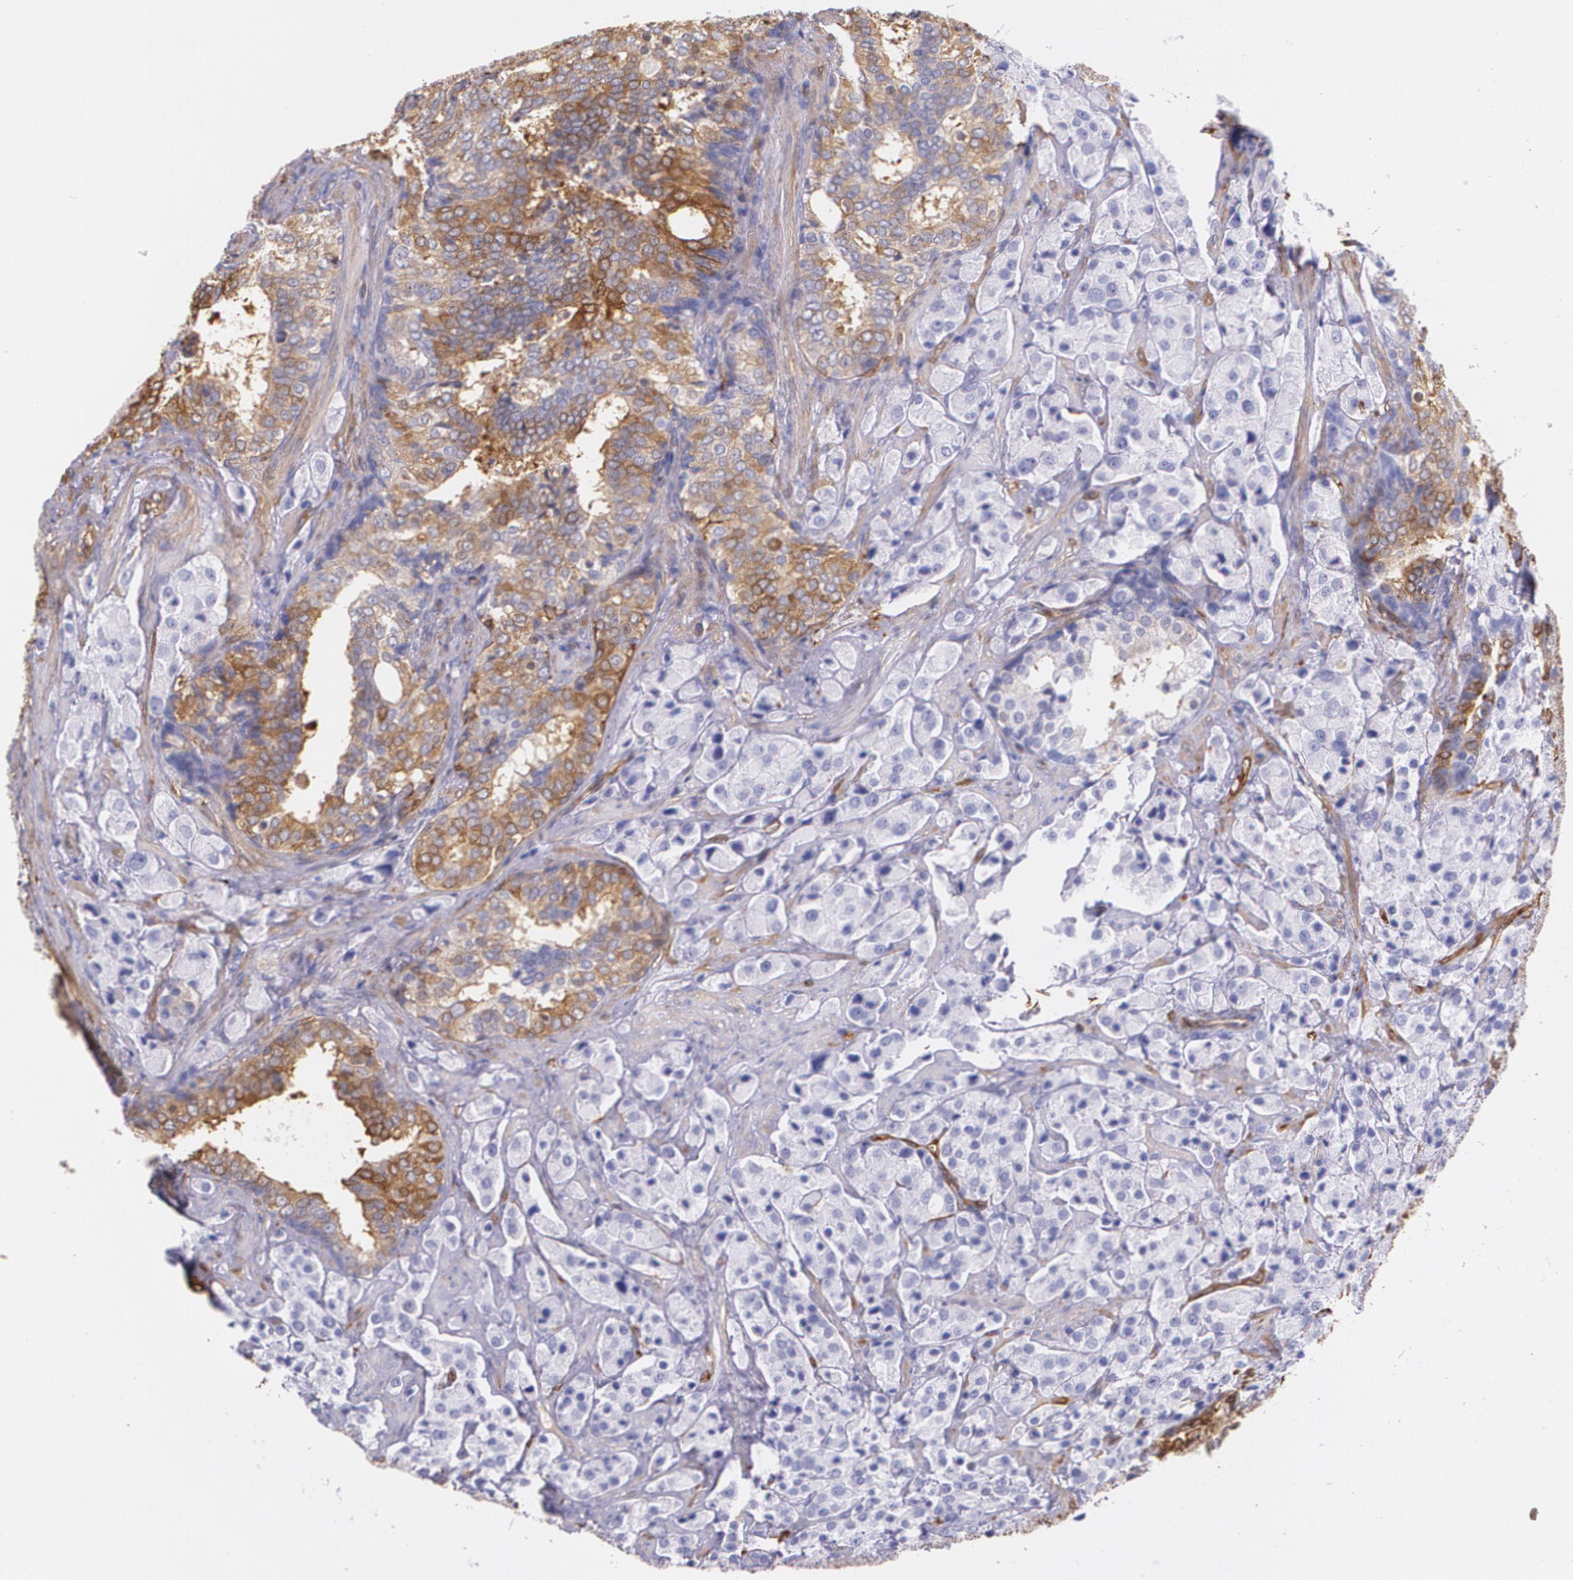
{"staining": {"intensity": "negative", "quantity": "none", "location": "none"}, "tissue": "prostate cancer", "cell_type": "Tumor cells", "image_type": "cancer", "snomed": [{"axis": "morphology", "description": "Adenocarcinoma, Medium grade"}, {"axis": "topography", "description": "Prostate"}], "caption": "Protein analysis of prostate cancer displays no significant expression in tumor cells. (DAB immunohistochemistry with hematoxylin counter stain).", "gene": "MMP2", "patient": {"sex": "male", "age": 70}}